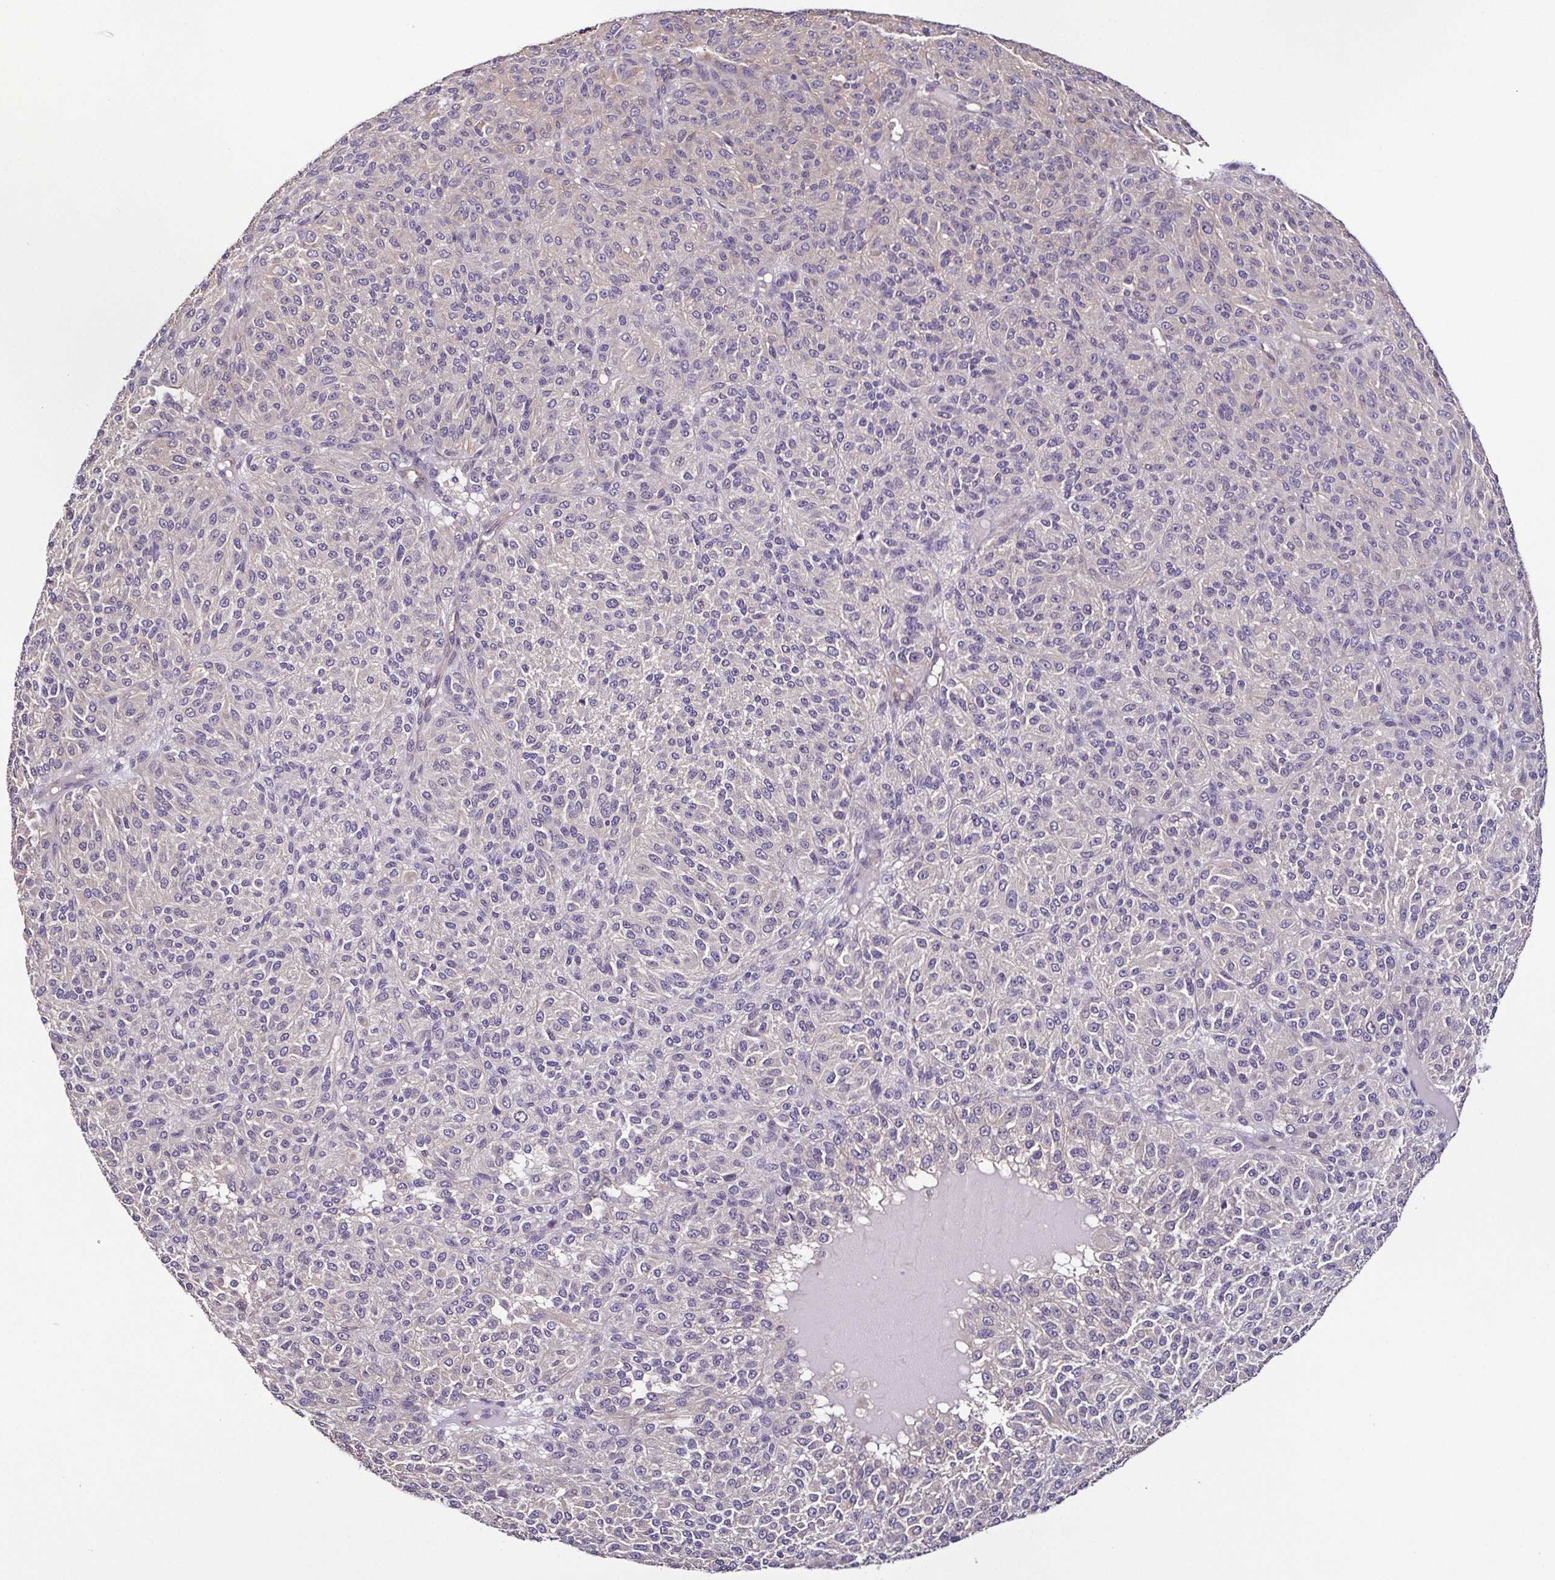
{"staining": {"intensity": "negative", "quantity": "none", "location": "none"}, "tissue": "melanoma", "cell_type": "Tumor cells", "image_type": "cancer", "snomed": [{"axis": "morphology", "description": "Malignant melanoma, Metastatic site"}, {"axis": "topography", "description": "Brain"}], "caption": "Melanoma was stained to show a protein in brown. There is no significant positivity in tumor cells.", "gene": "LMOD2", "patient": {"sex": "female", "age": 56}}